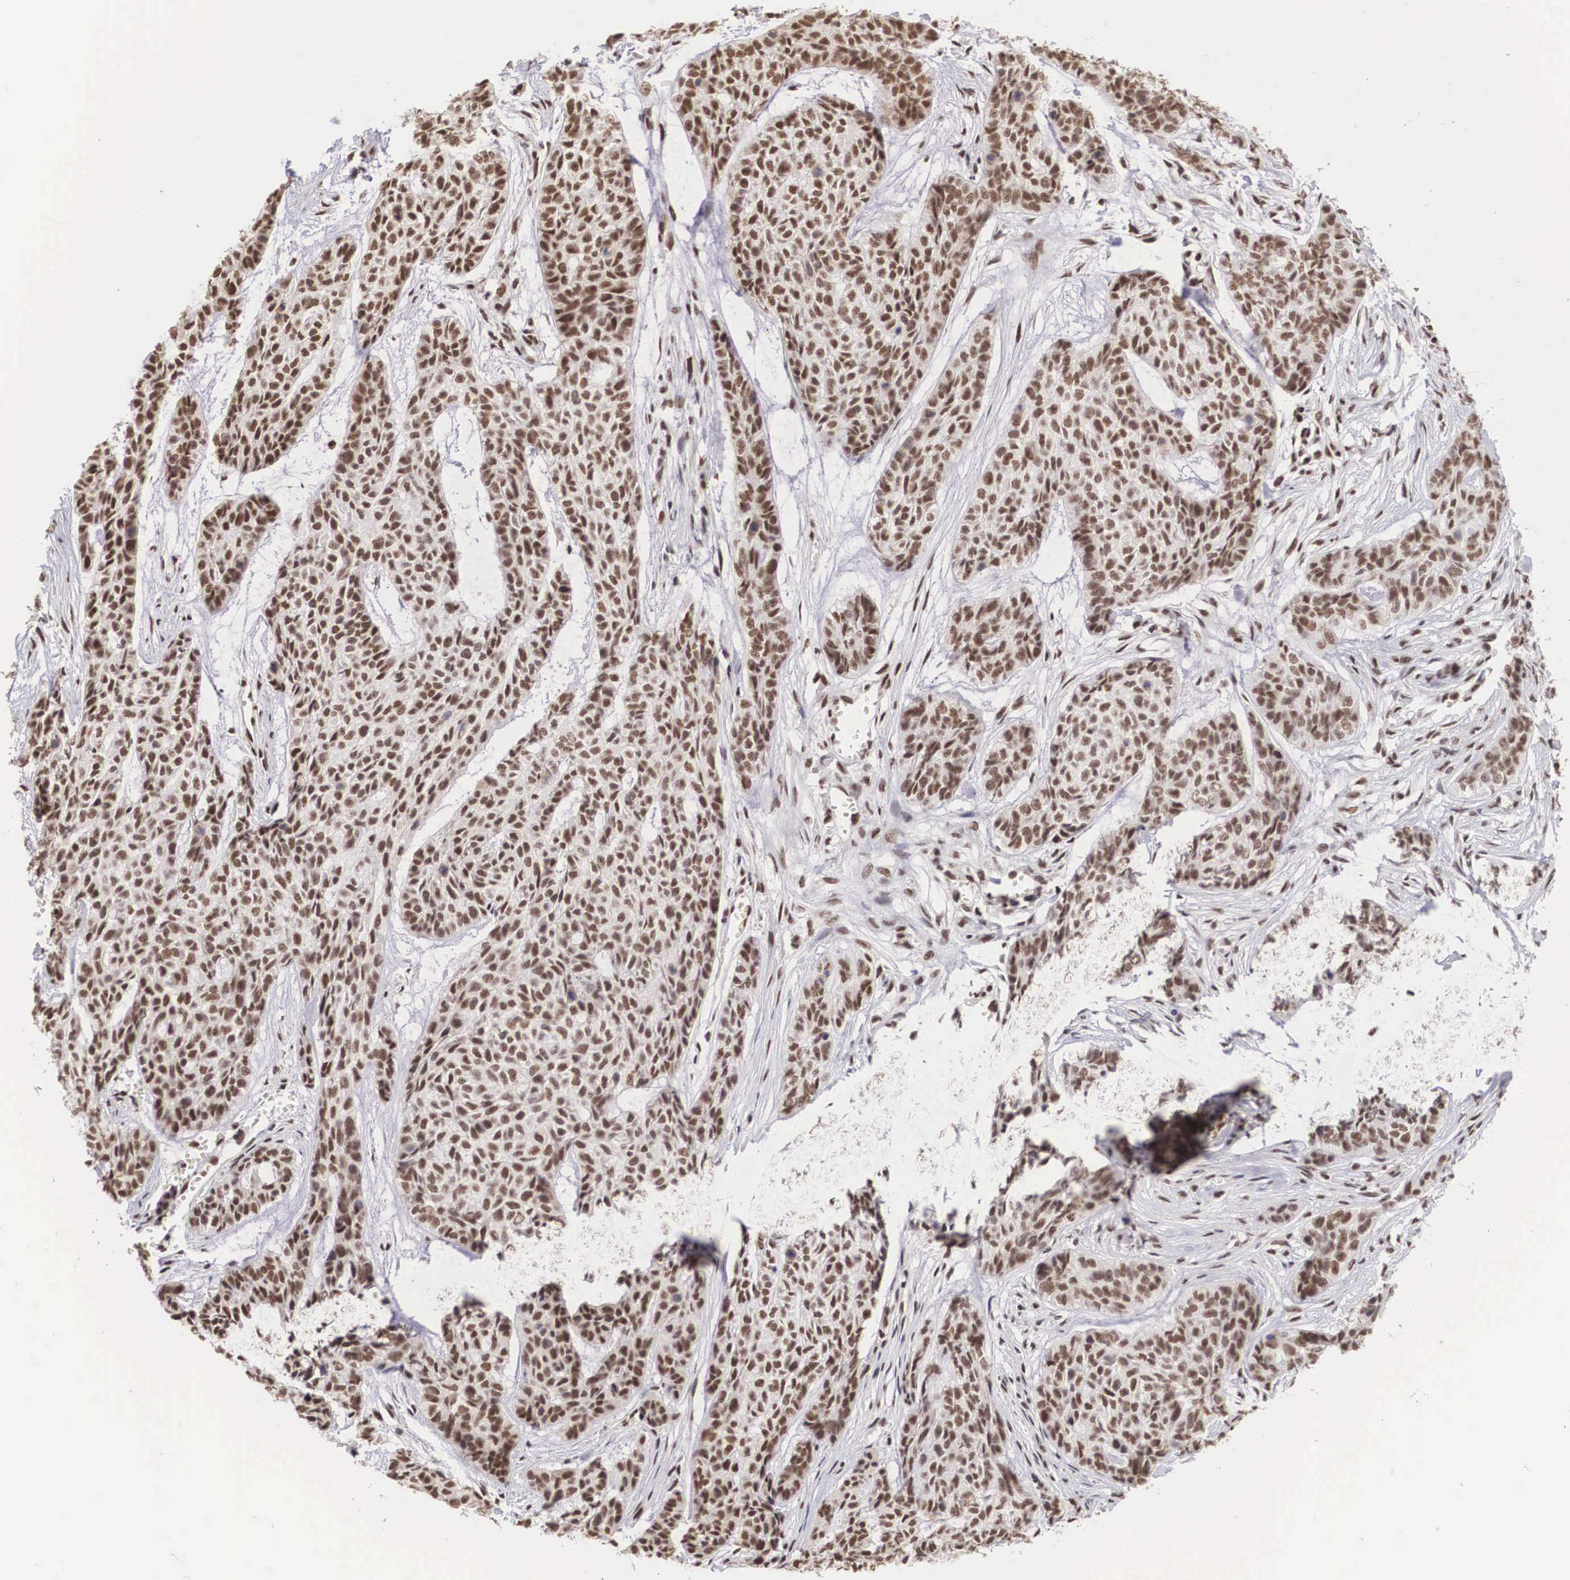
{"staining": {"intensity": "moderate", "quantity": ">75%", "location": "nuclear"}, "tissue": "skin cancer", "cell_type": "Tumor cells", "image_type": "cancer", "snomed": [{"axis": "morphology", "description": "Normal tissue, NOS"}, {"axis": "morphology", "description": "Basal cell carcinoma"}, {"axis": "topography", "description": "Skin"}], "caption": "Skin basal cell carcinoma tissue demonstrates moderate nuclear expression in approximately >75% of tumor cells", "gene": "HTATSF1", "patient": {"sex": "female", "age": 65}}